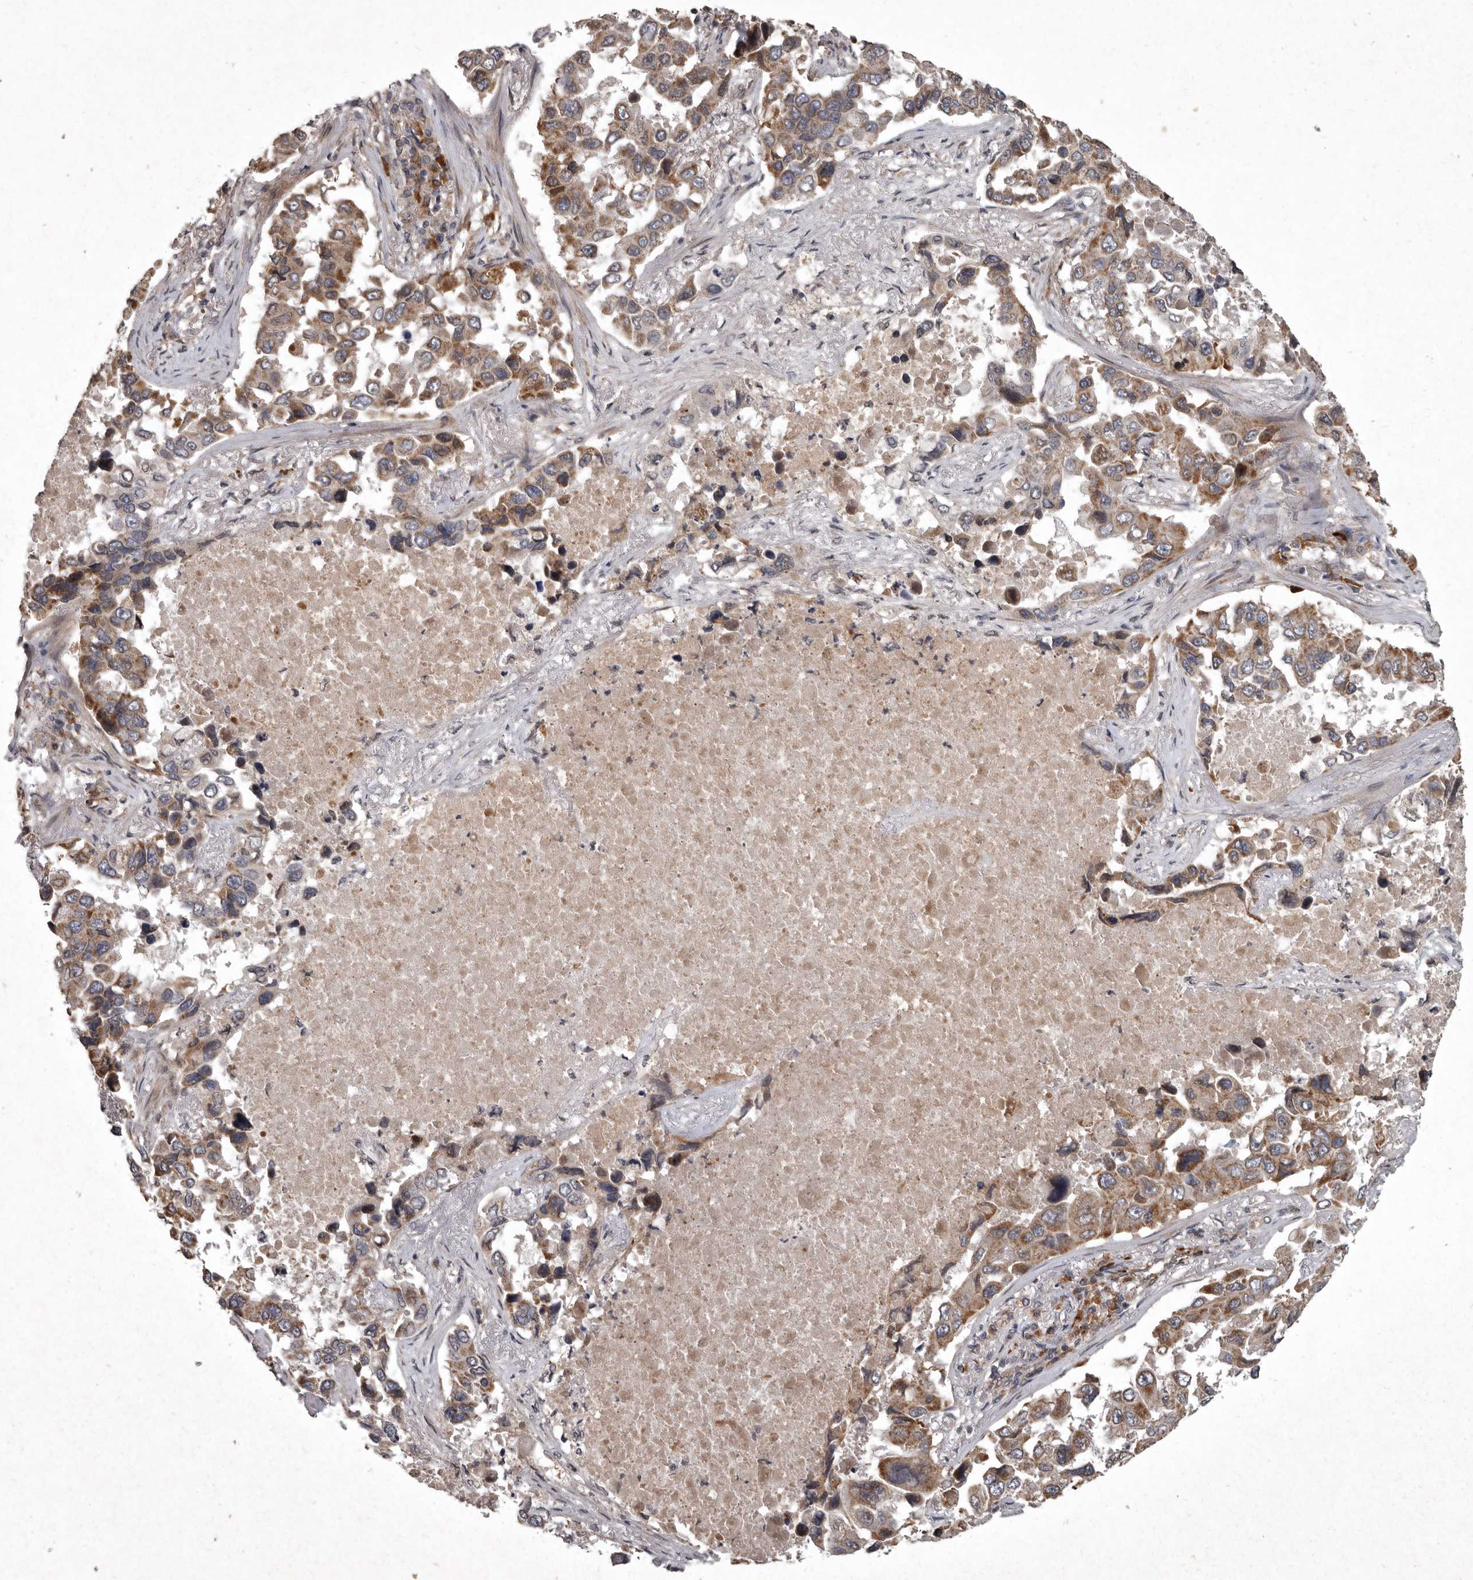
{"staining": {"intensity": "moderate", "quantity": ">75%", "location": "cytoplasmic/membranous"}, "tissue": "lung cancer", "cell_type": "Tumor cells", "image_type": "cancer", "snomed": [{"axis": "morphology", "description": "Adenocarcinoma, NOS"}, {"axis": "topography", "description": "Lung"}], "caption": "IHC (DAB) staining of lung cancer (adenocarcinoma) demonstrates moderate cytoplasmic/membranous protein expression in about >75% of tumor cells.", "gene": "MRPS15", "patient": {"sex": "male", "age": 64}}